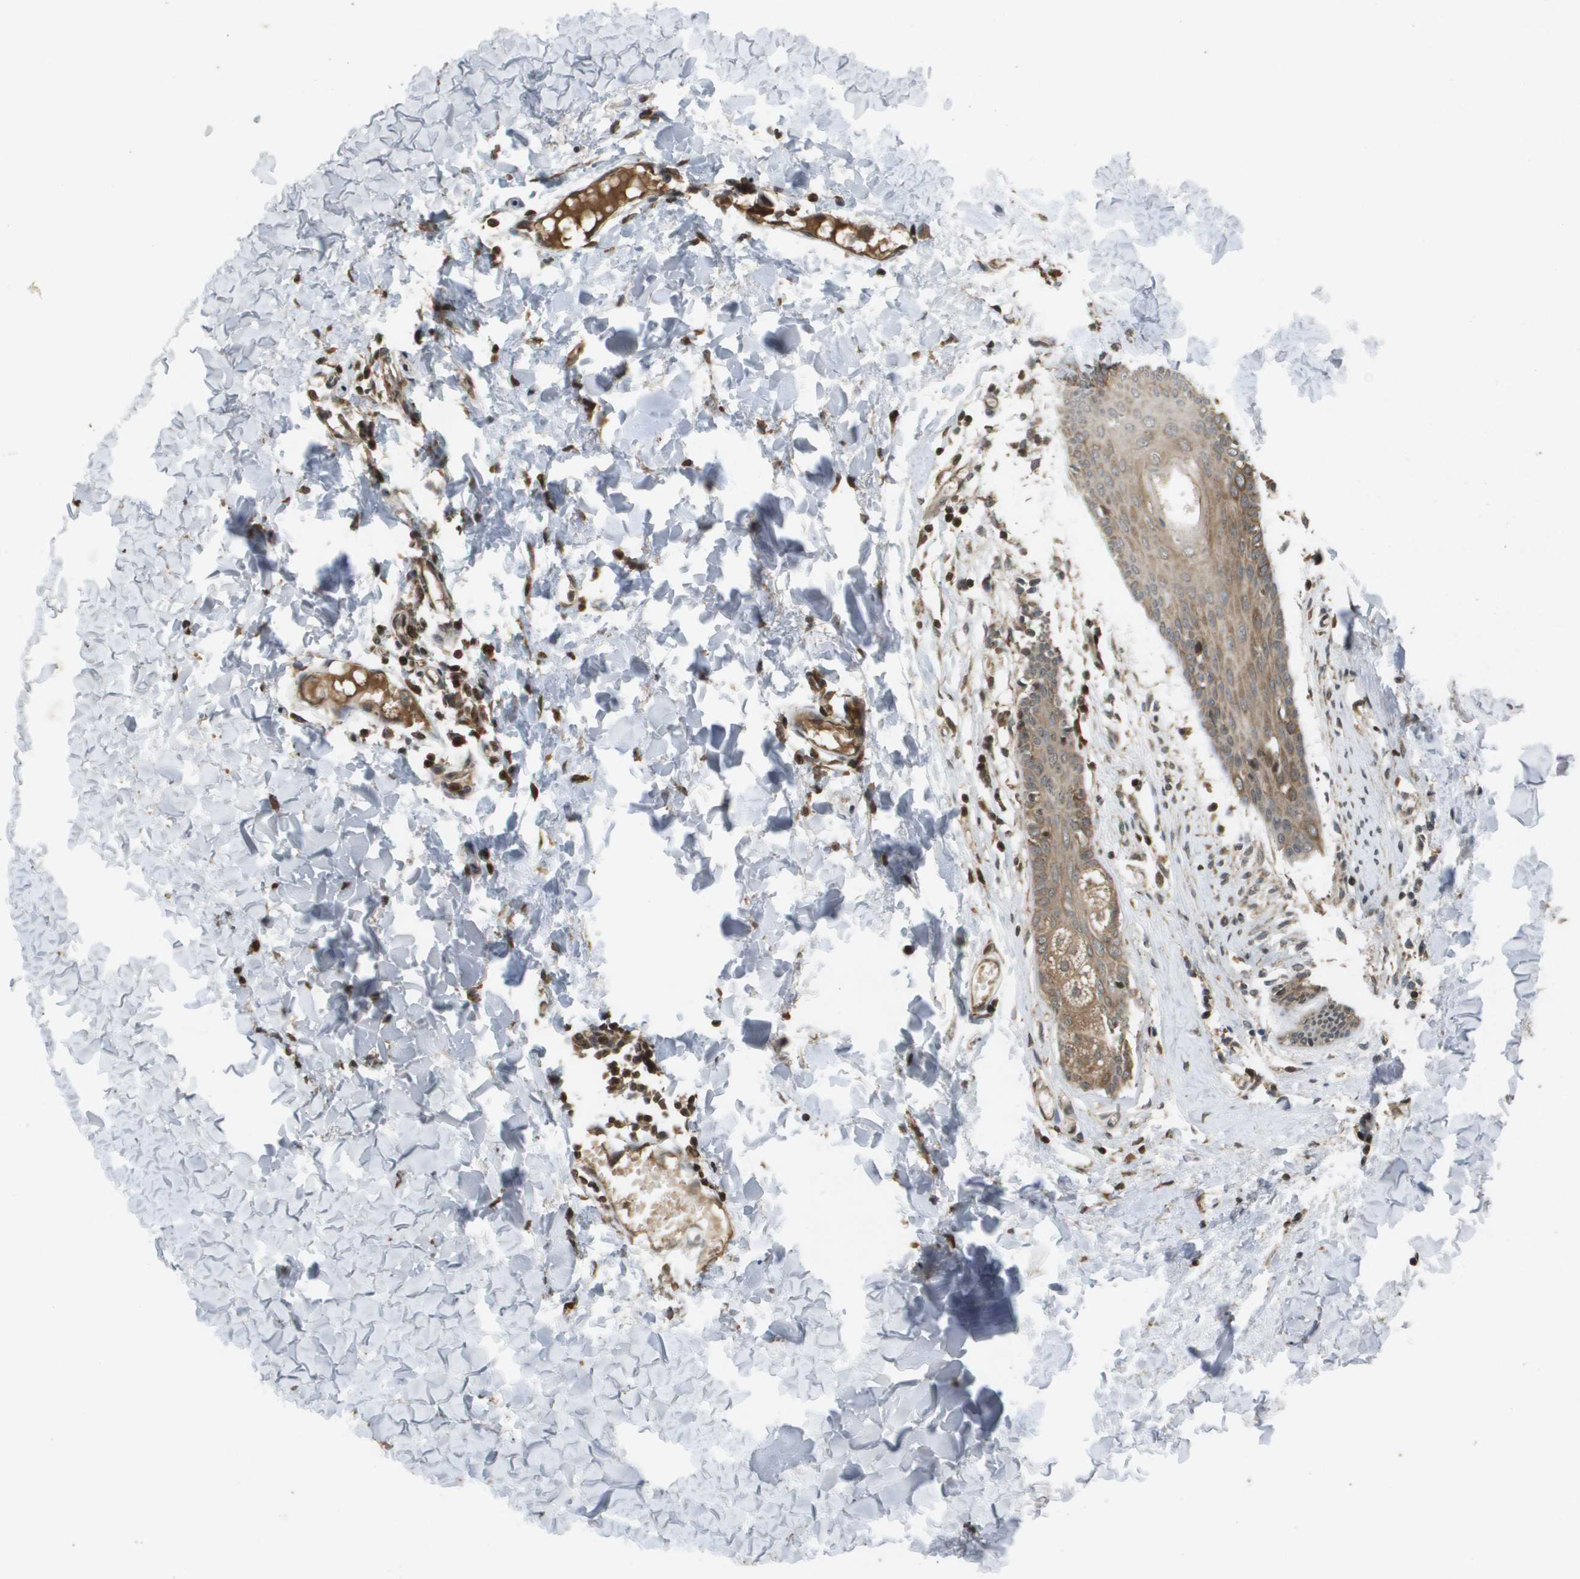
{"staining": {"intensity": "moderate", "quantity": ">75%", "location": "cytoplasmic/membranous"}, "tissue": "skin", "cell_type": "Fibroblasts", "image_type": "normal", "snomed": [{"axis": "morphology", "description": "Normal tissue, NOS"}, {"axis": "topography", "description": "Skin"}], "caption": "Immunohistochemical staining of benign human skin displays >75% levels of moderate cytoplasmic/membranous protein expression in about >75% of fibroblasts.", "gene": "KIF11", "patient": {"sex": "female", "age": 17}}